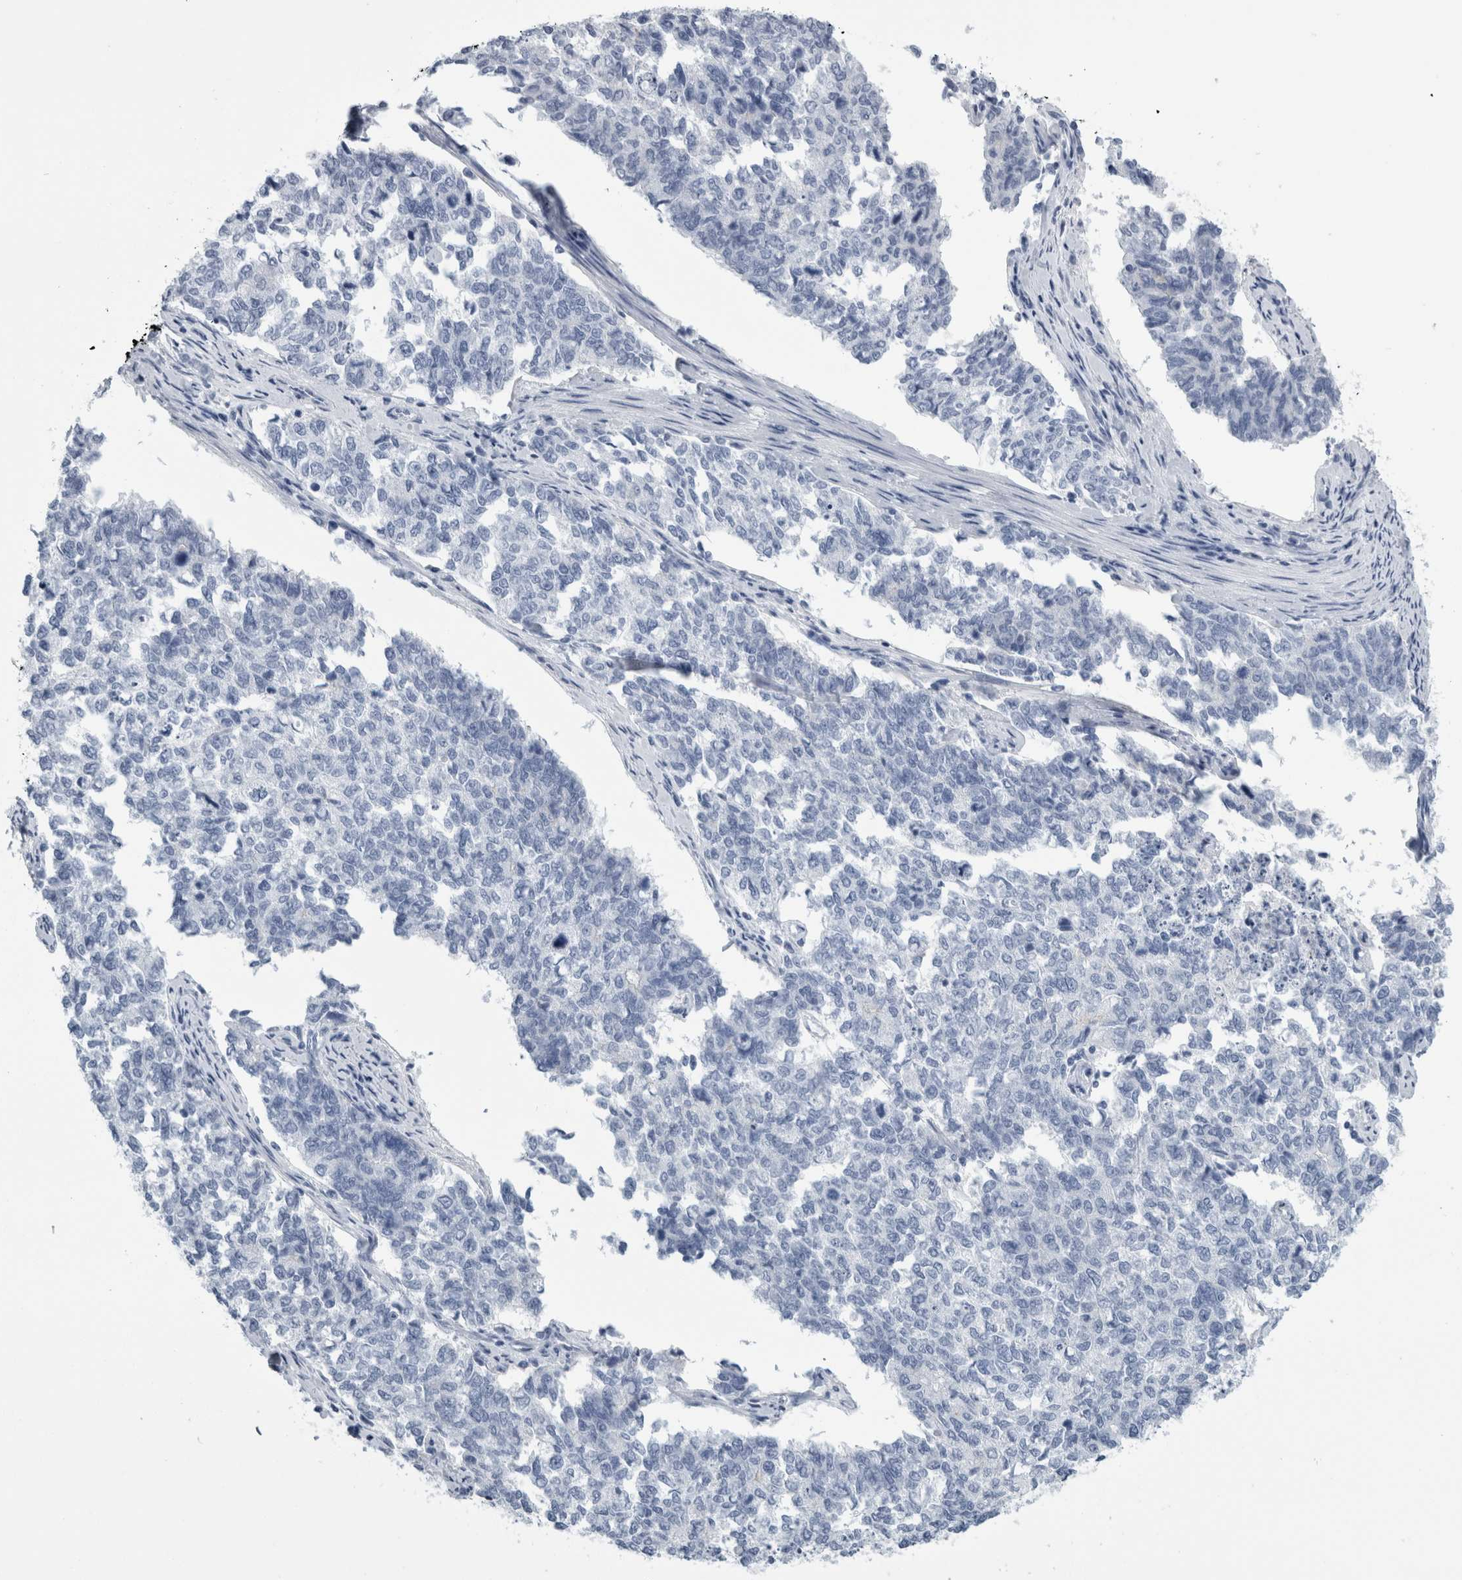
{"staining": {"intensity": "negative", "quantity": "none", "location": "none"}, "tissue": "cervical cancer", "cell_type": "Tumor cells", "image_type": "cancer", "snomed": [{"axis": "morphology", "description": "Squamous cell carcinoma, NOS"}, {"axis": "topography", "description": "Cervix"}], "caption": "An IHC image of cervical cancer is shown. There is no staining in tumor cells of cervical cancer.", "gene": "ANKFY1", "patient": {"sex": "female", "age": 63}}